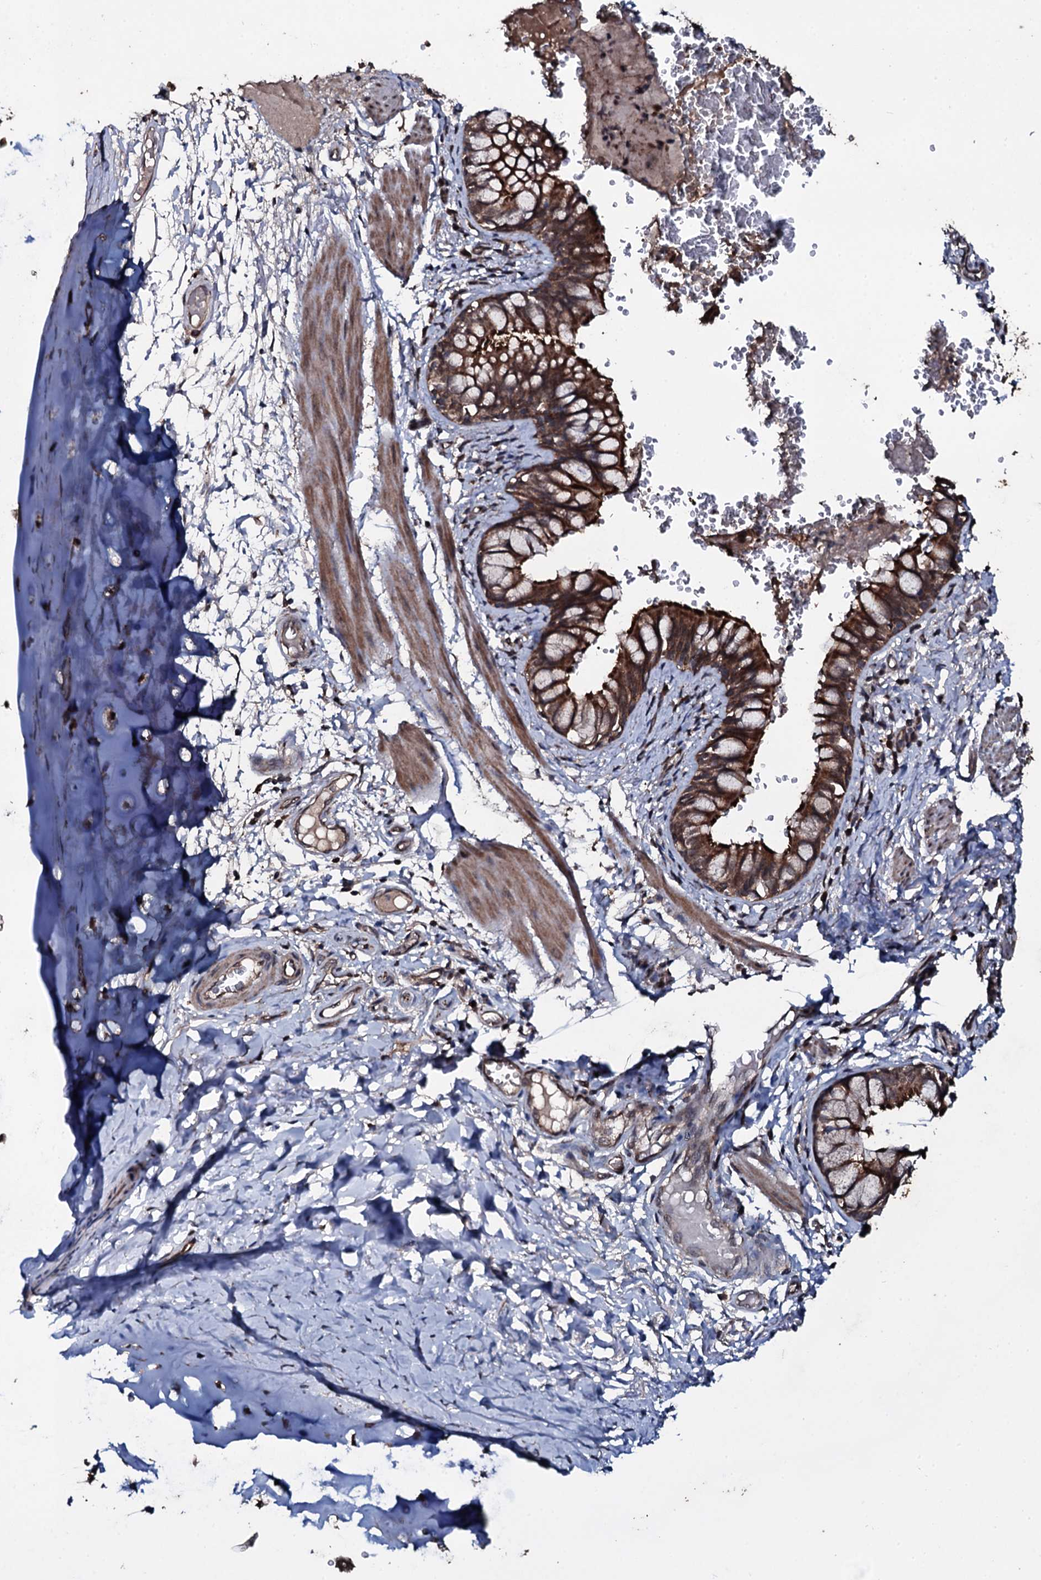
{"staining": {"intensity": "strong", "quantity": ">75%", "location": "cytoplasmic/membranous"}, "tissue": "bronchus", "cell_type": "Respiratory epithelial cells", "image_type": "normal", "snomed": [{"axis": "morphology", "description": "Normal tissue, NOS"}, {"axis": "topography", "description": "Cartilage tissue"}, {"axis": "topography", "description": "Bronchus"}], "caption": "Immunohistochemistry histopathology image of normal bronchus: bronchus stained using immunohistochemistry exhibits high levels of strong protein expression localized specifically in the cytoplasmic/membranous of respiratory epithelial cells, appearing as a cytoplasmic/membranous brown color.", "gene": "MRPS31", "patient": {"sex": "female", "age": 36}}